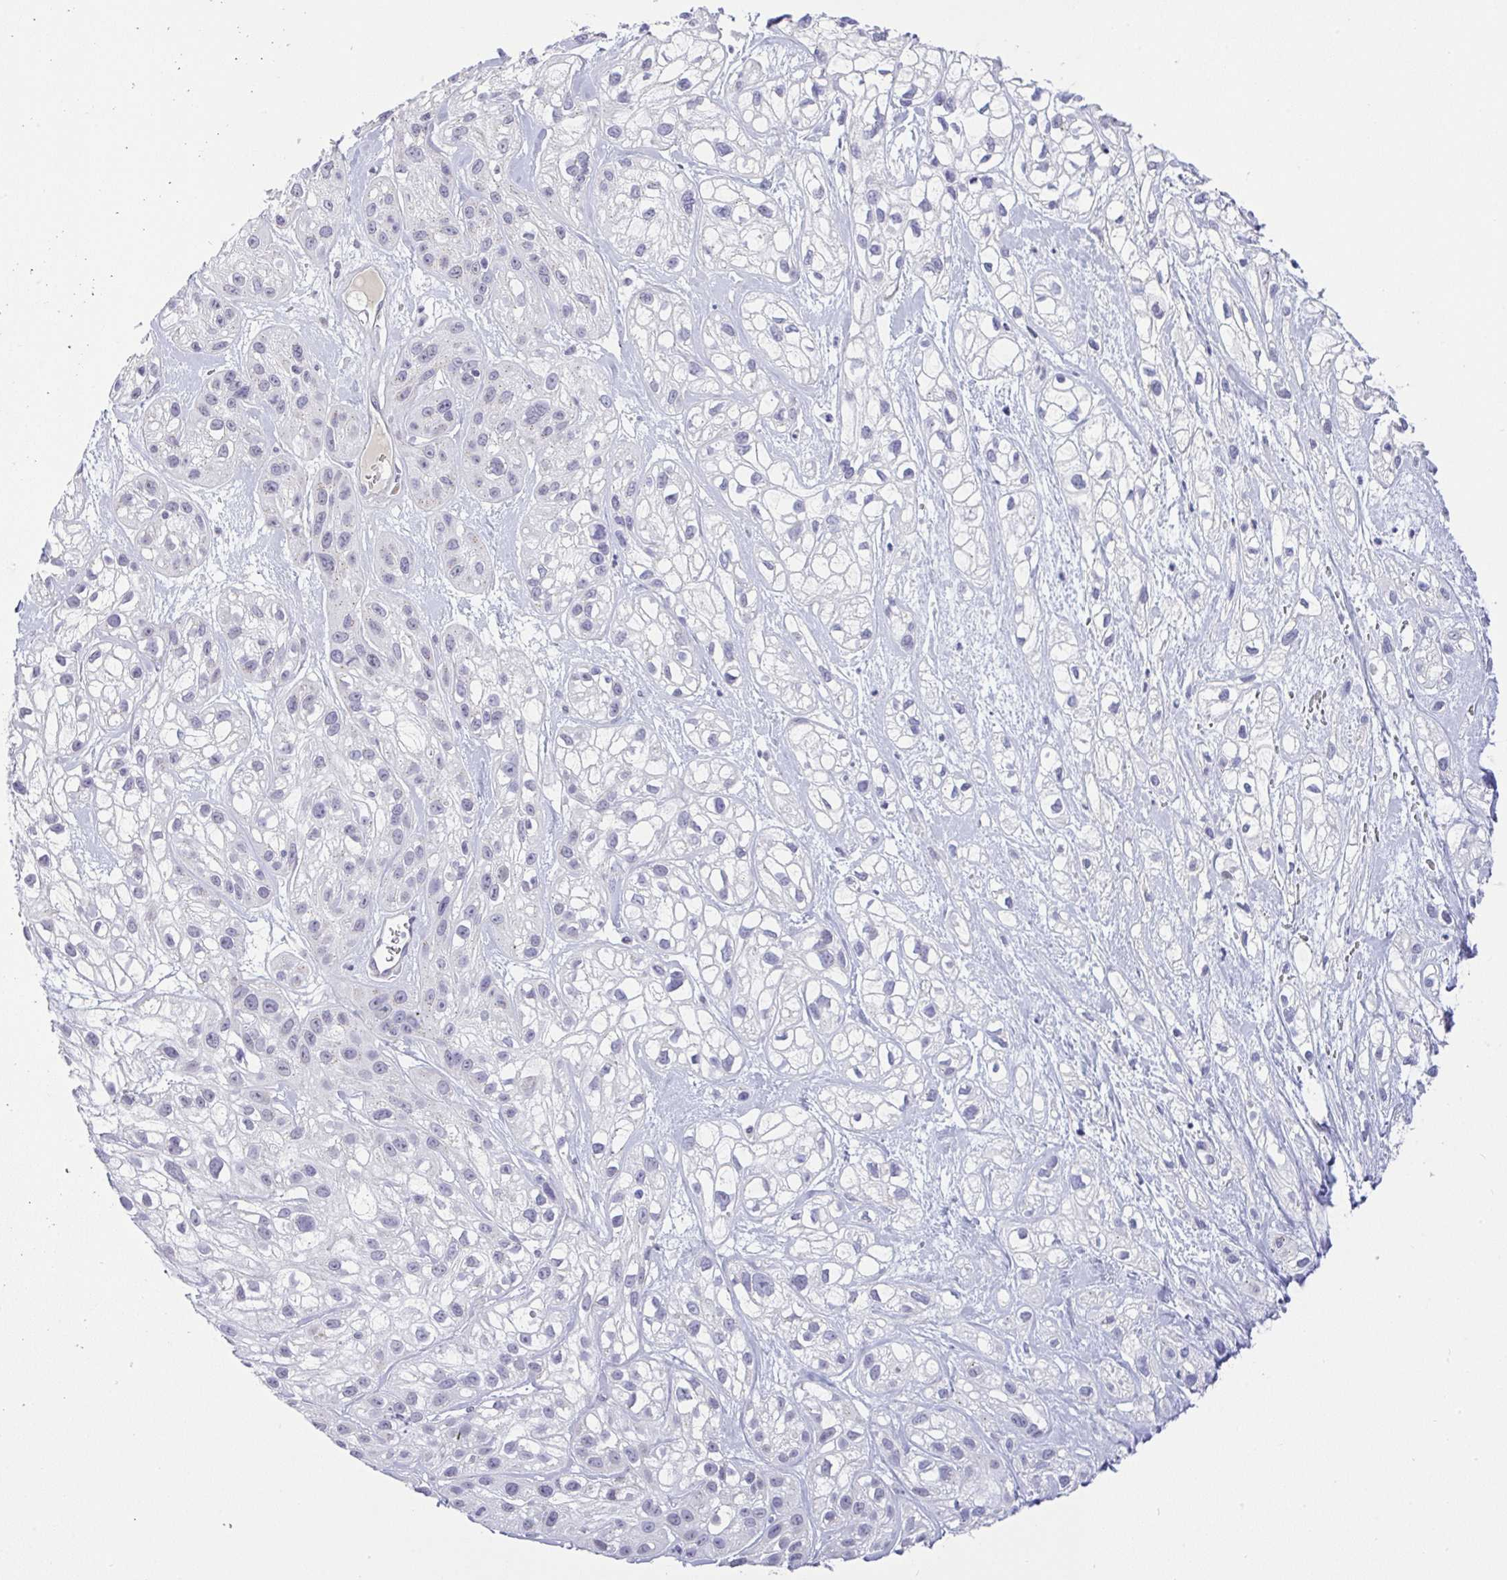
{"staining": {"intensity": "negative", "quantity": "none", "location": "none"}, "tissue": "skin cancer", "cell_type": "Tumor cells", "image_type": "cancer", "snomed": [{"axis": "morphology", "description": "Squamous cell carcinoma, NOS"}, {"axis": "topography", "description": "Skin"}], "caption": "Immunohistochemistry (IHC) micrograph of skin squamous cell carcinoma stained for a protein (brown), which demonstrates no expression in tumor cells.", "gene": "FAM177A1", "patient": {"sex": "male", "age": 82}}